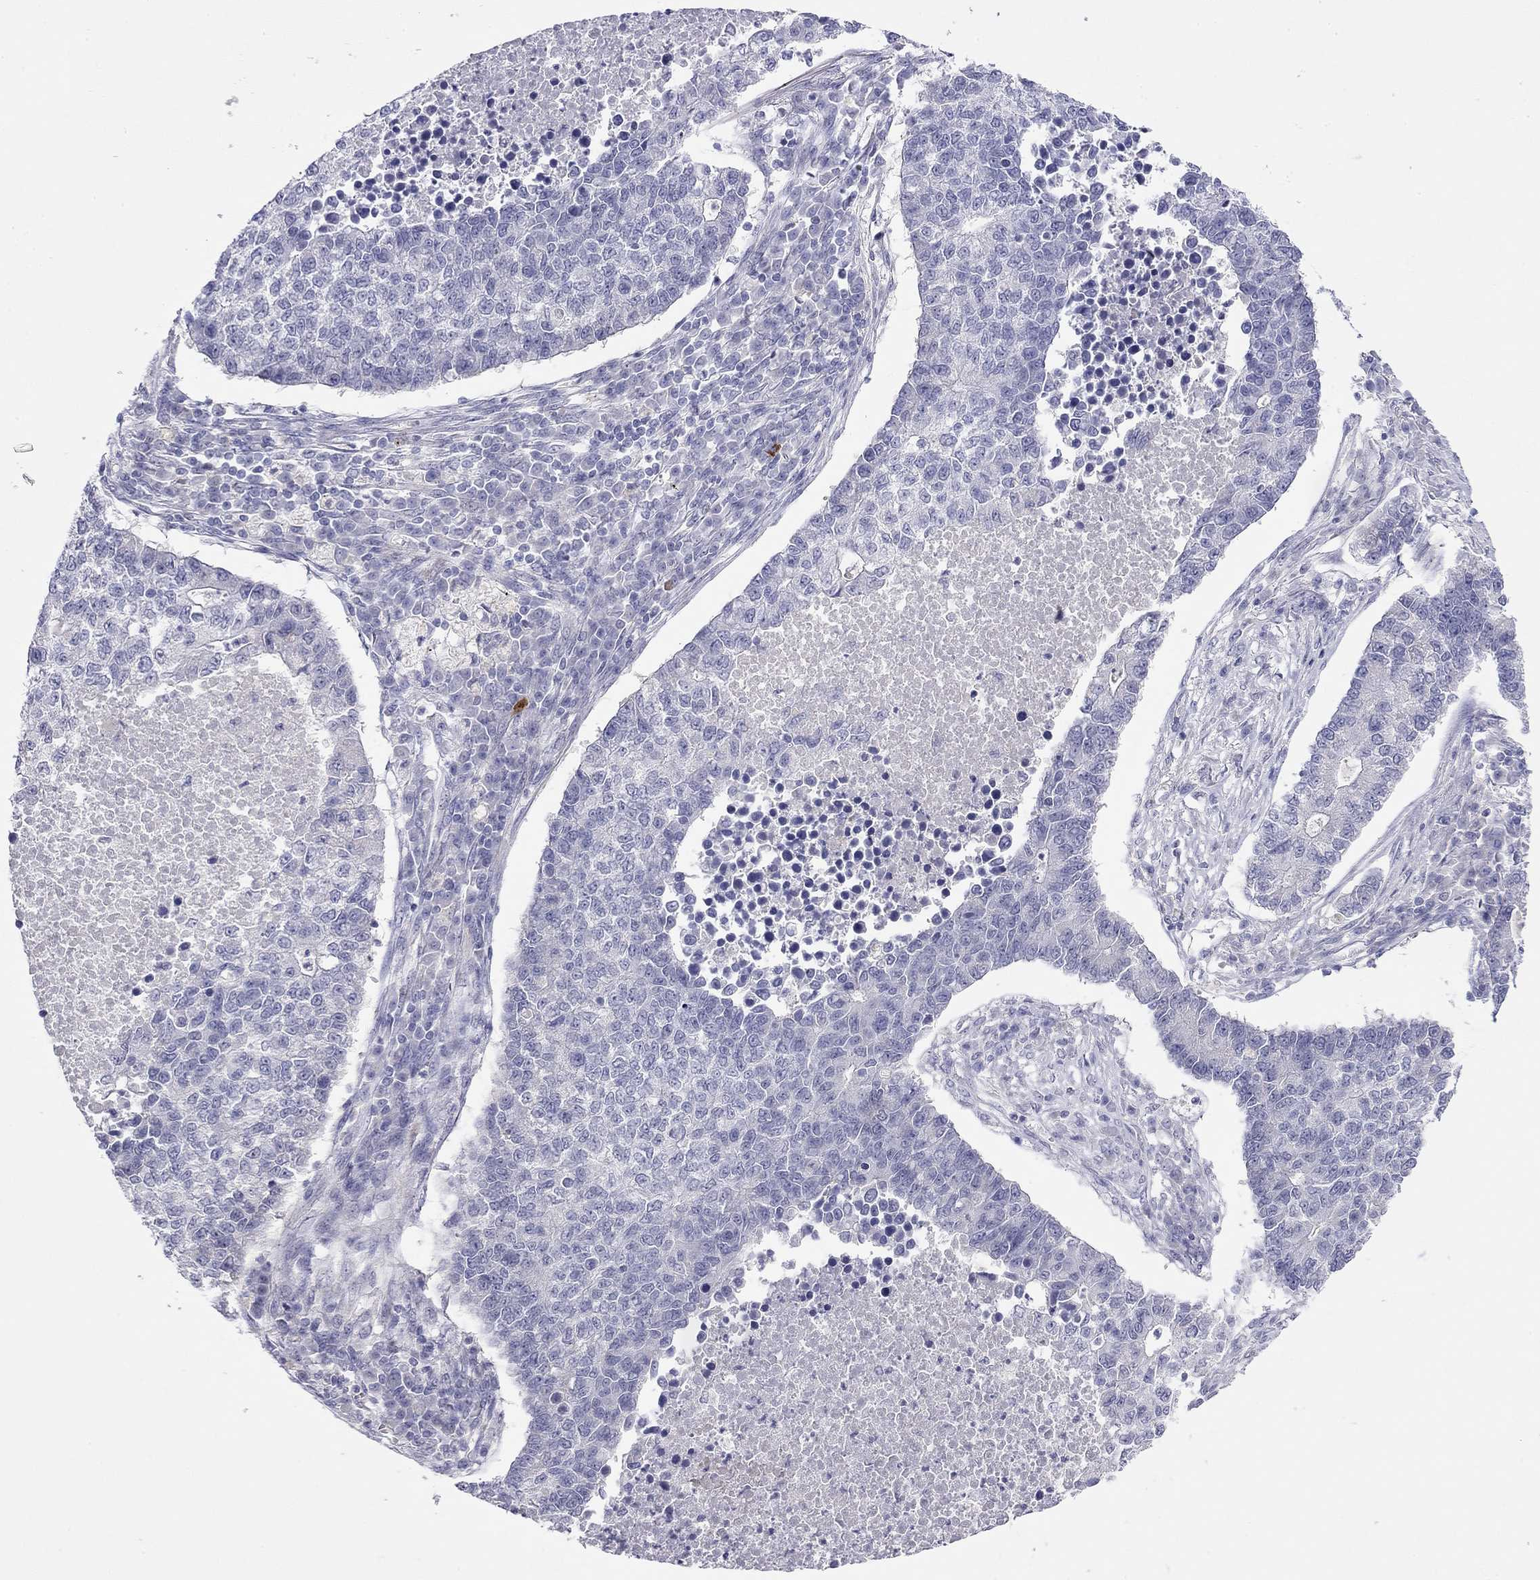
{"staining": {"intensity": "negative", "quantity": "none", "location": "none"}, "tissue": "lung cancer", "cell_type": "Tumor cells", "image_type": "cancer", "snomed": [{"axis": "morphology", "description": "Adenocarcinoma, NOS"}, {"axis": "topography", "description": "Lung"}], "caption": "The image shows no significant expression in tumor cells of lung cancer.", "gene": "RTL1", "patient": {"sex": "male", "age": 57}}